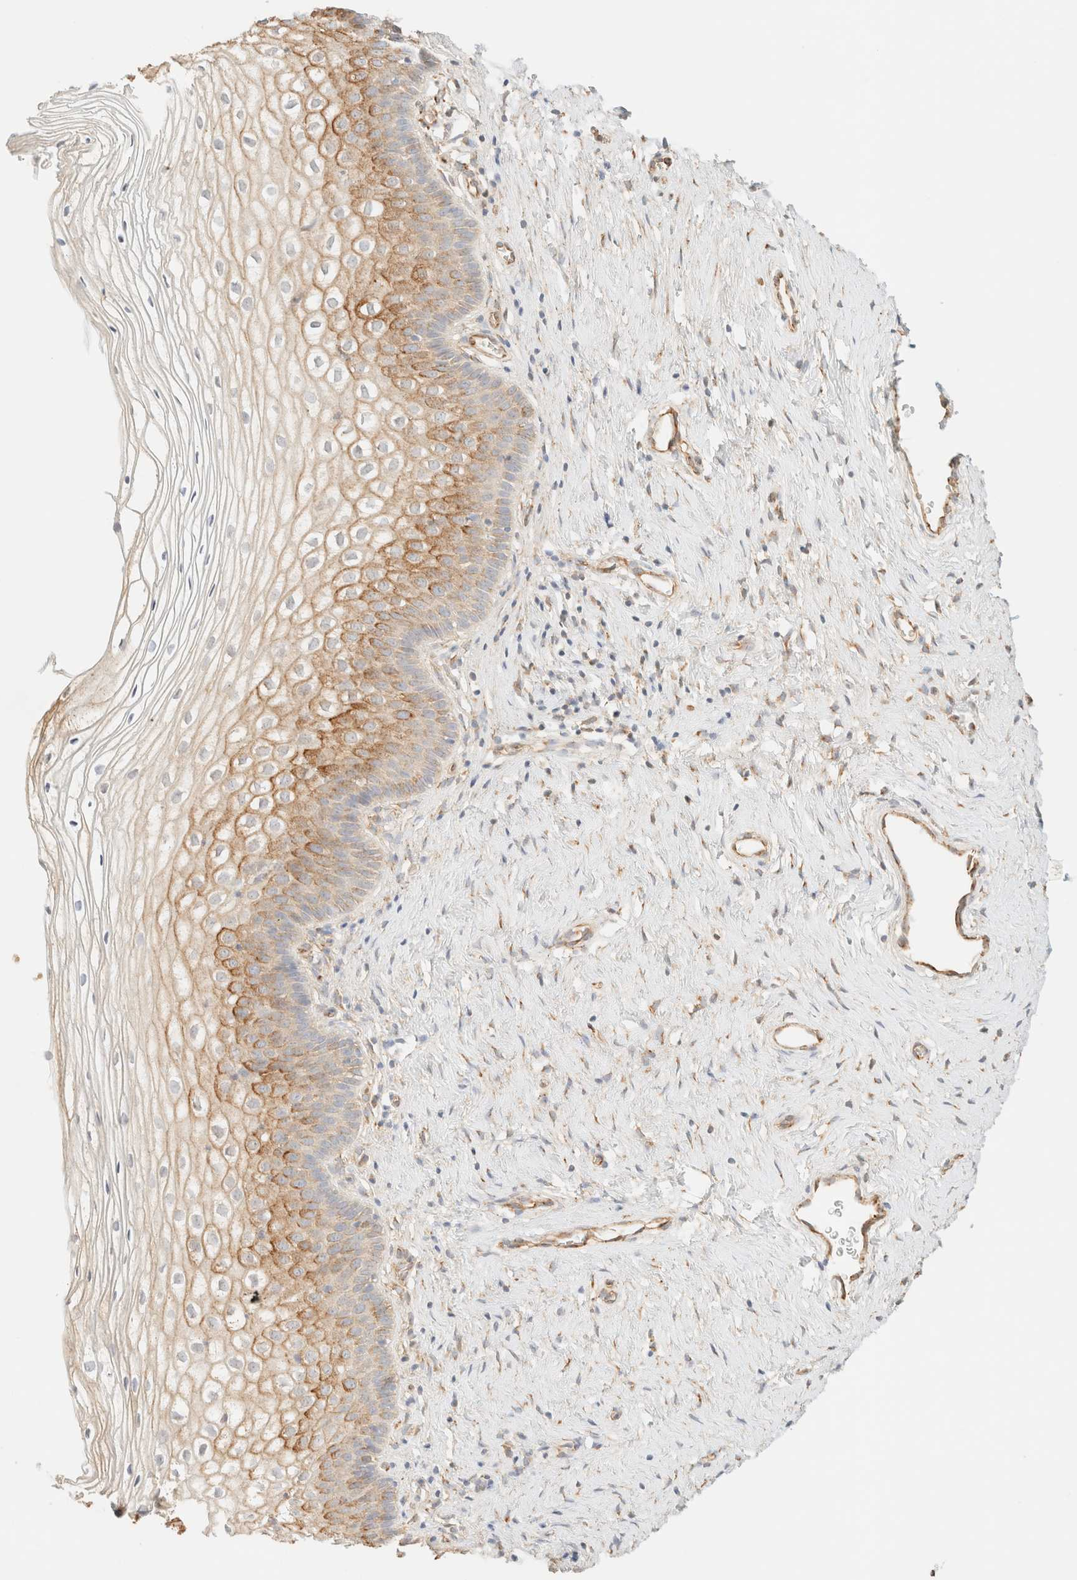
{"staining": {"intensity": "moderate", "quantity": "25%-75%", "location": "cytoplasmic/membranous"}, "tissue": "cervix", "cell_type": "Squamous epithelial cells", "image_type": "normal", "snomed": [{"axis": "morphology", "description": "Normal tissue, NOS"}, {"axis": "topography", "description": "Cervix"}], "caption": "Protein staining reveals moderate cytoplasmic/membranous expression in approximately 25%-75% of squamous epithelial cells in normal cervix.", "gene": "SPARCL1", "patient": {"sex": "female", "age": 27}}